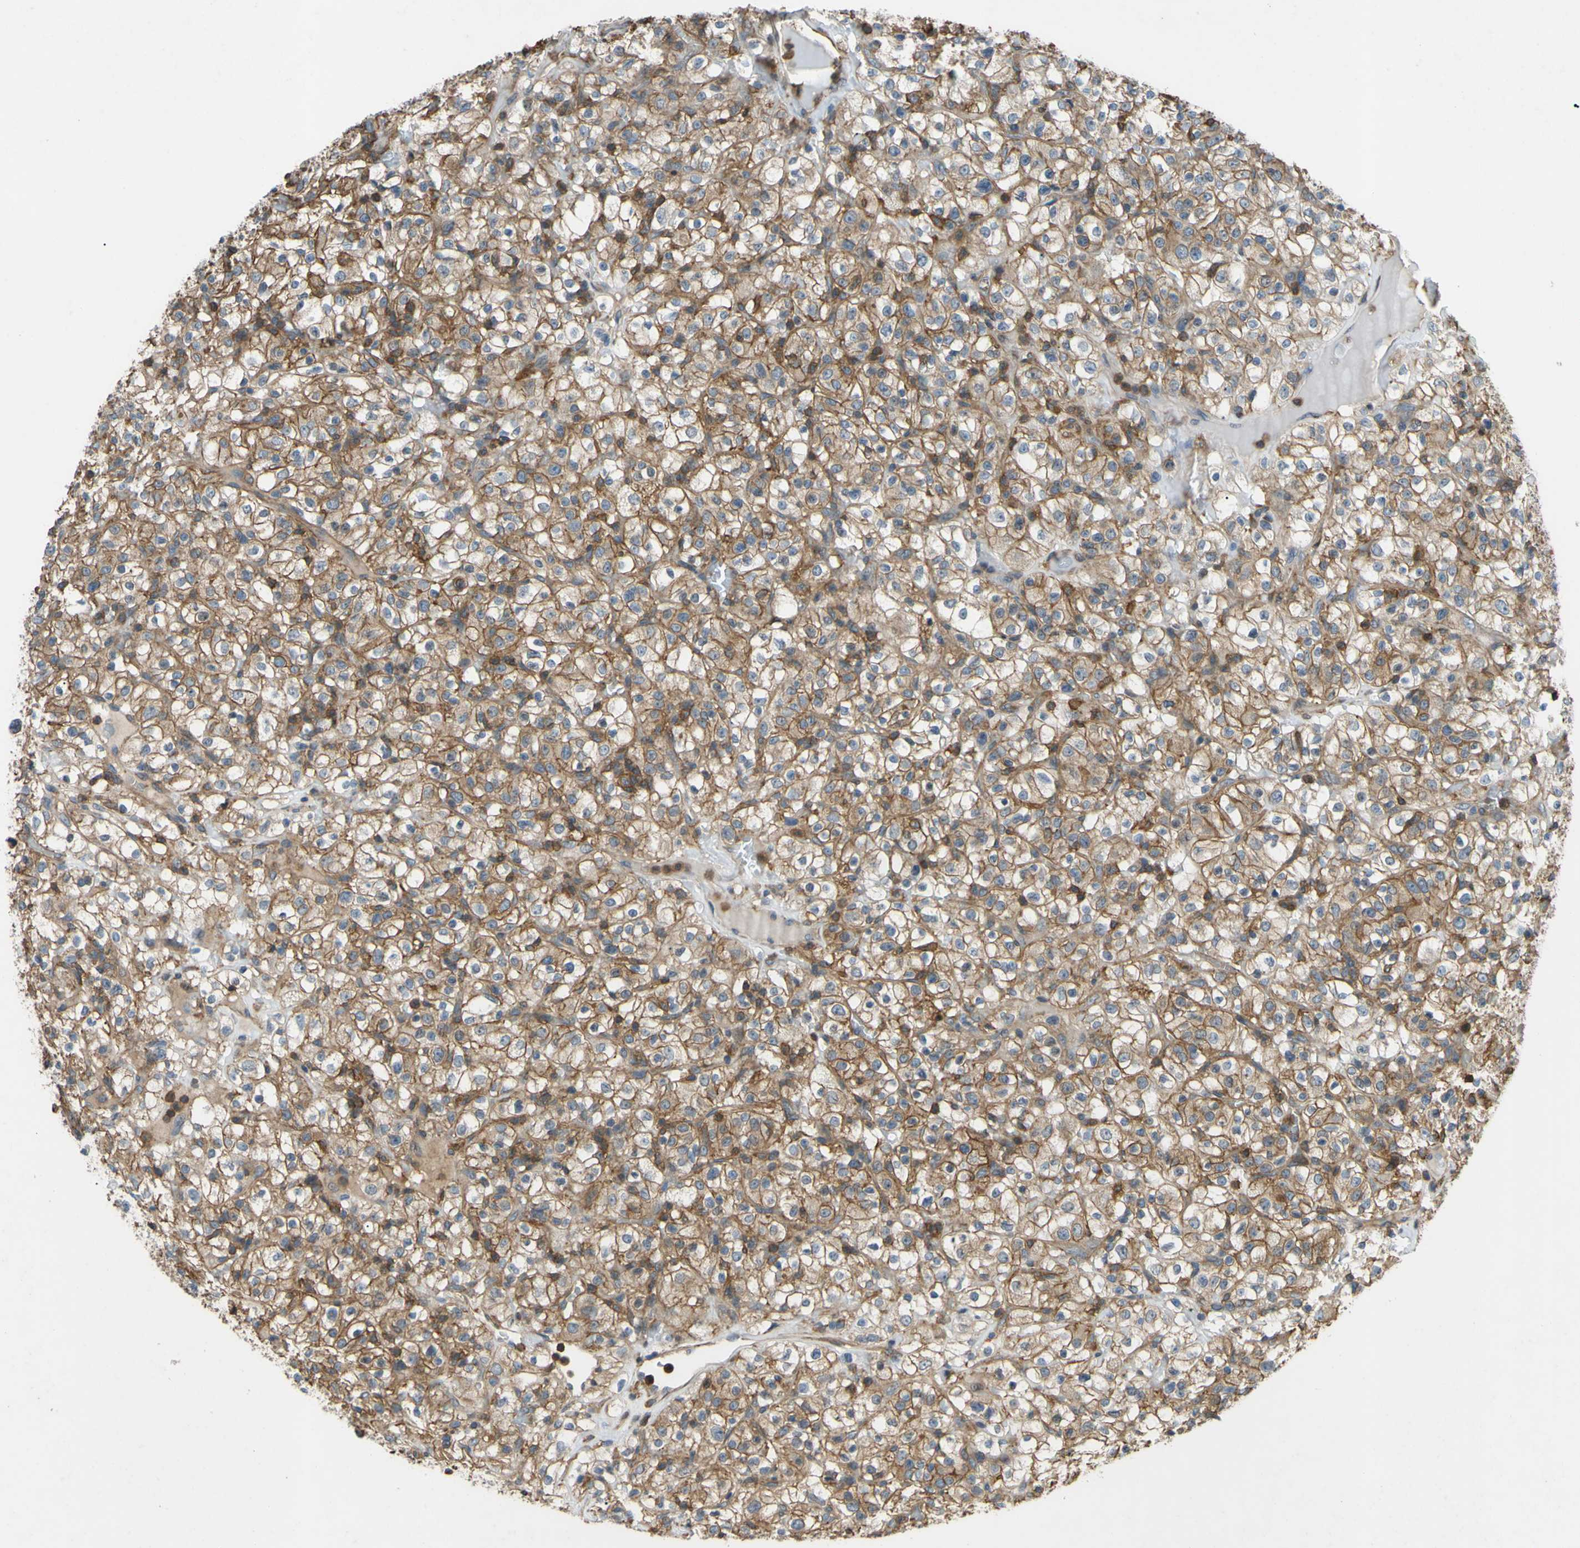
{"staining": {"intensity": "moderate", "quantity": ">75%", "location": "cytoplasmic/membranous"}, "tissue": "renal cancer", "cell_type": "Tumor cells", "image_type": "cancer", "snomed": [{"axis": "morphology", "description": "Normal tissue, NOS"}, {"axis": "morphology", "description": "Adenocarcinoma, NOS"}, {"axis": "topography", "description": "Kidney"}], "caption": "This photomicrograph demonstrates renal adenocarcinoma stained with immunohistochemistry to label a protein in brown. The cytoplasmic/membranous of tumor cells show moderate positivity for the protein. Nuclei are counter-stained blue.", "gene": "ADD3", "patient": {"sex": "female", "age": 72}}